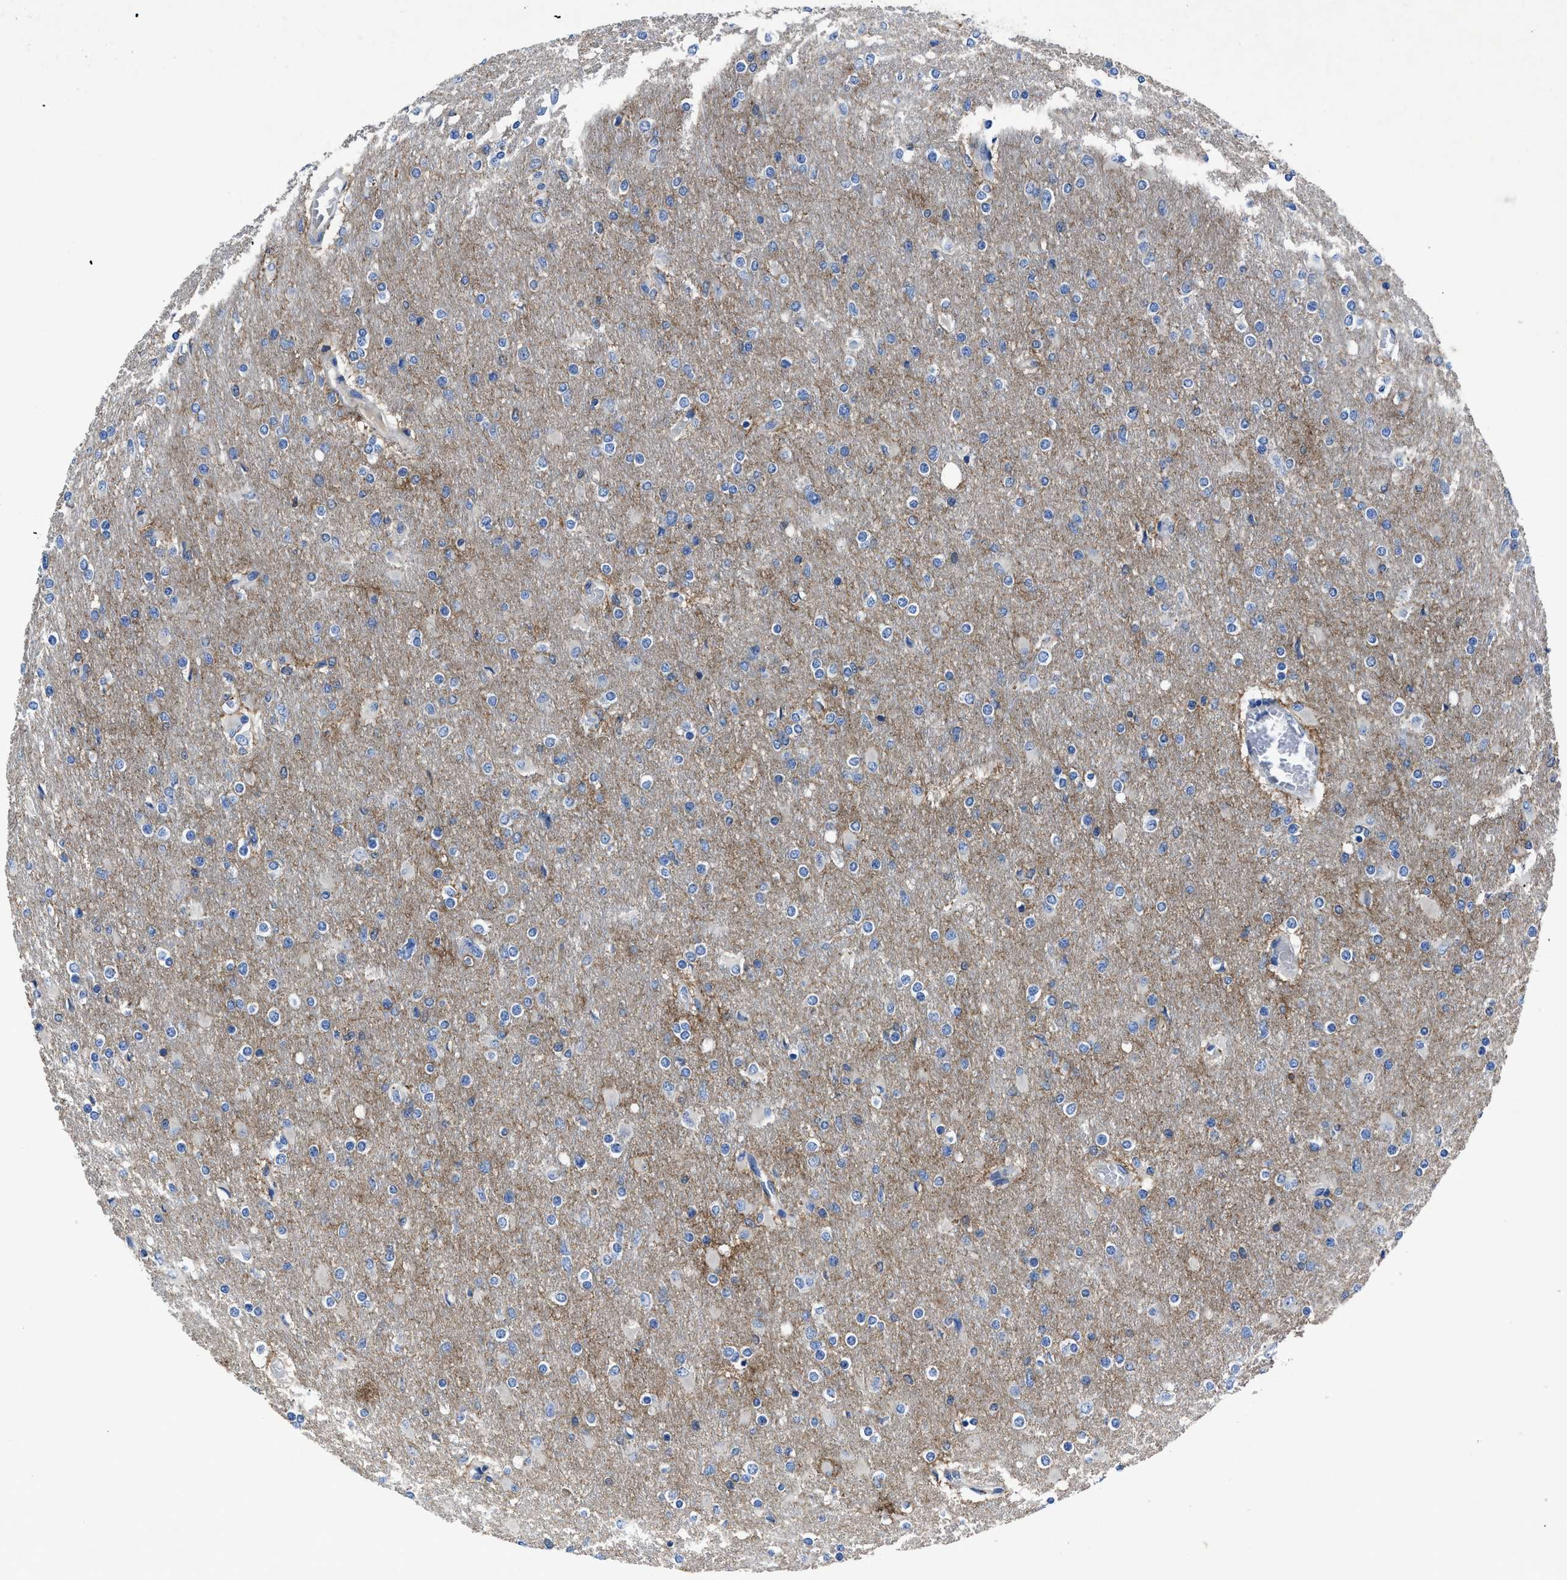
{"staining": {"intensity": "weak", "quantity": "<25%", "location": "cytoplasmic/membranous"}, "tissue": "glioma", "cell_type": "Tumor cells", "image_type": "cancer", "snomed": [{"axis": "morphology", "description": "Glioma, malignant, High grade"}, {"axis": "topography", "description": "Cerebral cortex"}], "caption": "Tumor cells show no significant staining in malignant glioma (high-grade). Nuclei are stained in blue.", "gene": "PTGFRN", "patient": {"sex": "female", "age": 36}}